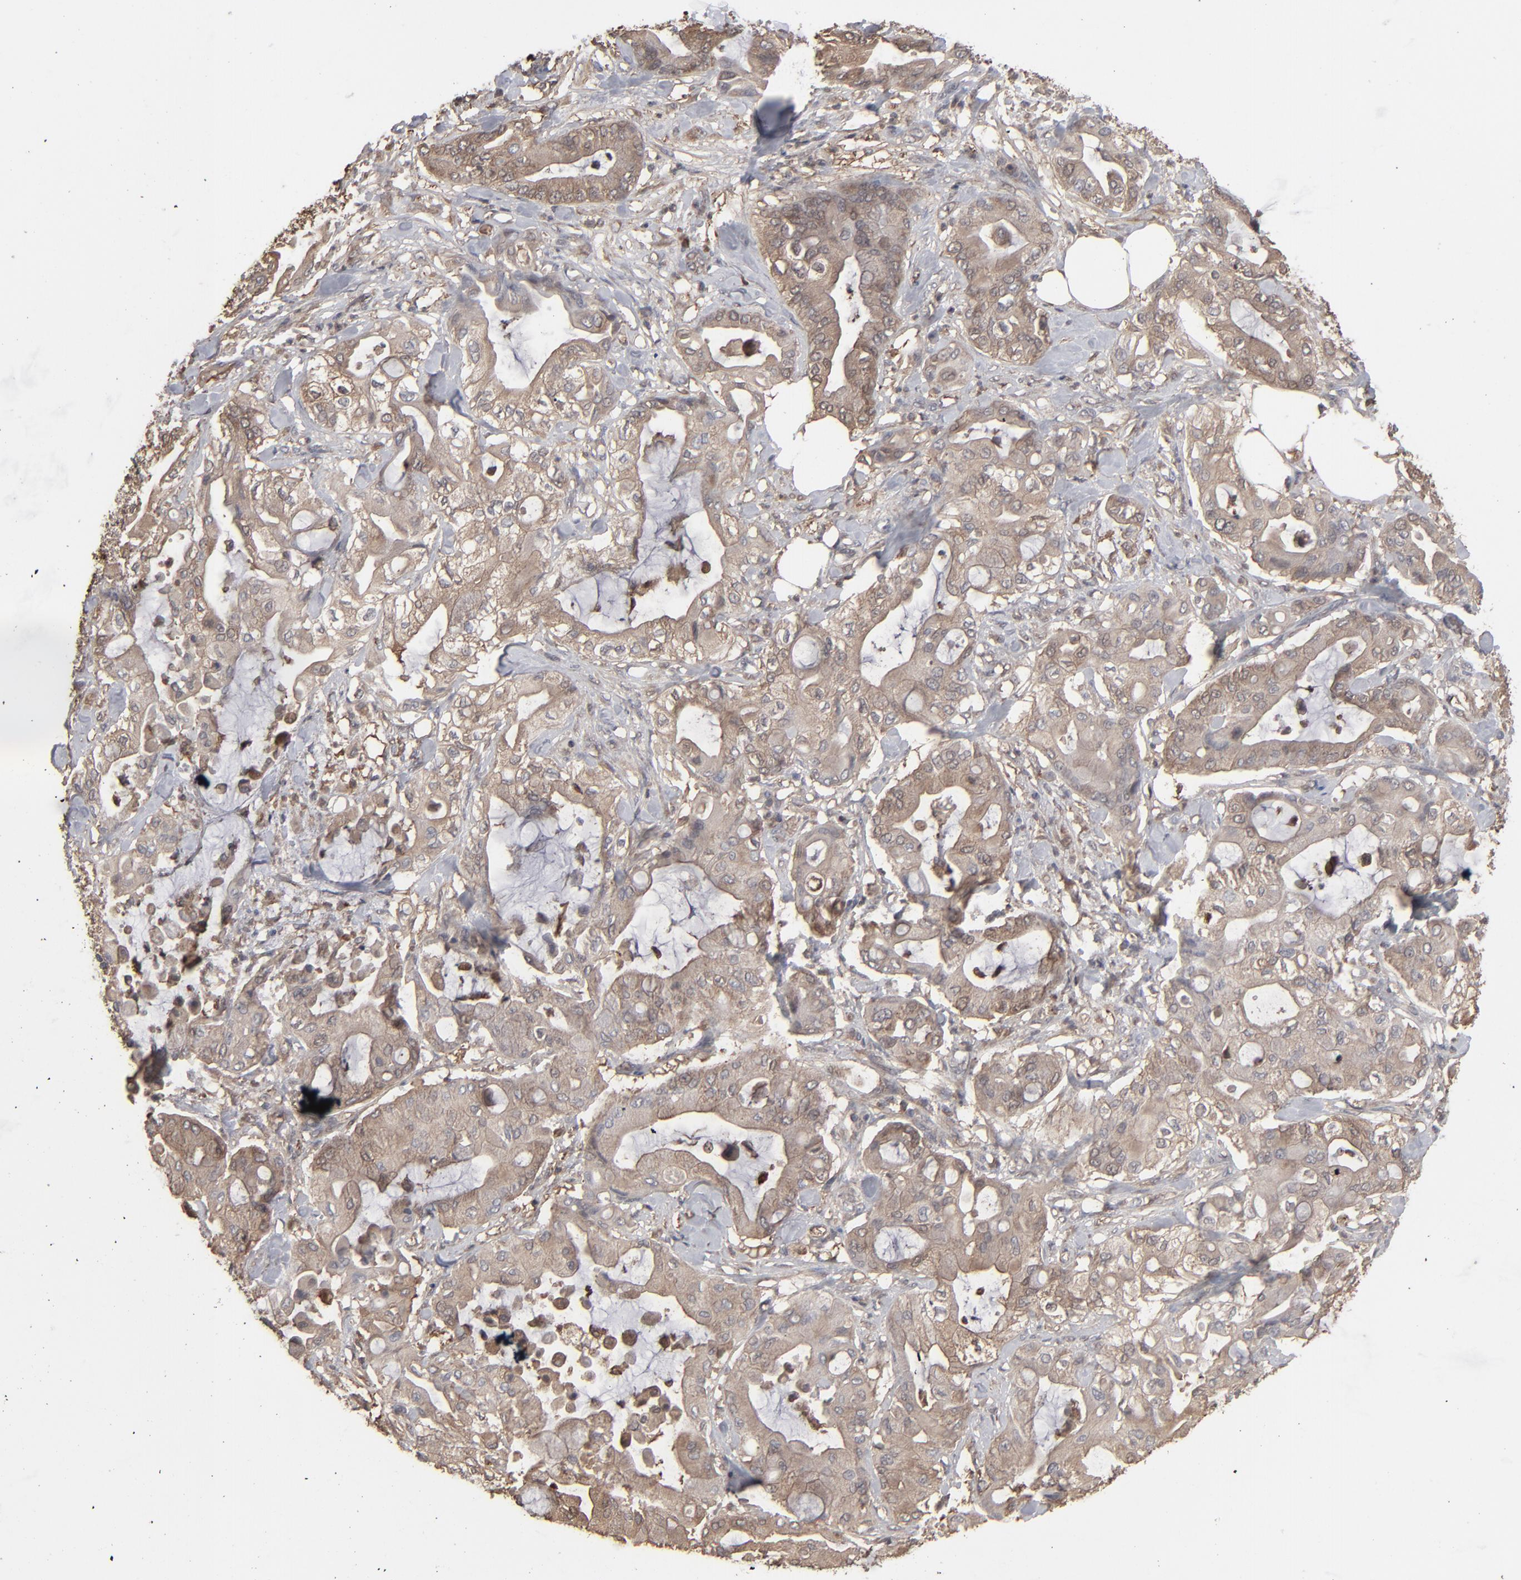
{"staining": {"intensity": "moderate", "quantity": ">75%", "location": "cytoplasmic/membranous"}, "tissue": "pancreatic cancer", "cell_type": "Tumor cells", "image_type": "cancer", "snomed": [{"axis": "morphology", "description": "Adenocarcinoma, NOS"}, {"axis": "morphology", "description": "Adenocarcinoma, metastatic, NOS"}, {"axis": "topography", "description": "Lymph node"}, {"axis": "topography", "description": "Pancreas"}, {"axis": "topography", "description": "Duodenum"}], "caption": "Tumor cells exhibit medium levels of moderate cytoplasmic/membranous staining in about >75% of cells in human pancreatic cancer (metastatic adenocarcinoma).", "gene": "NME1-NME2", "patient": {"sex": "female", "age": 64}}